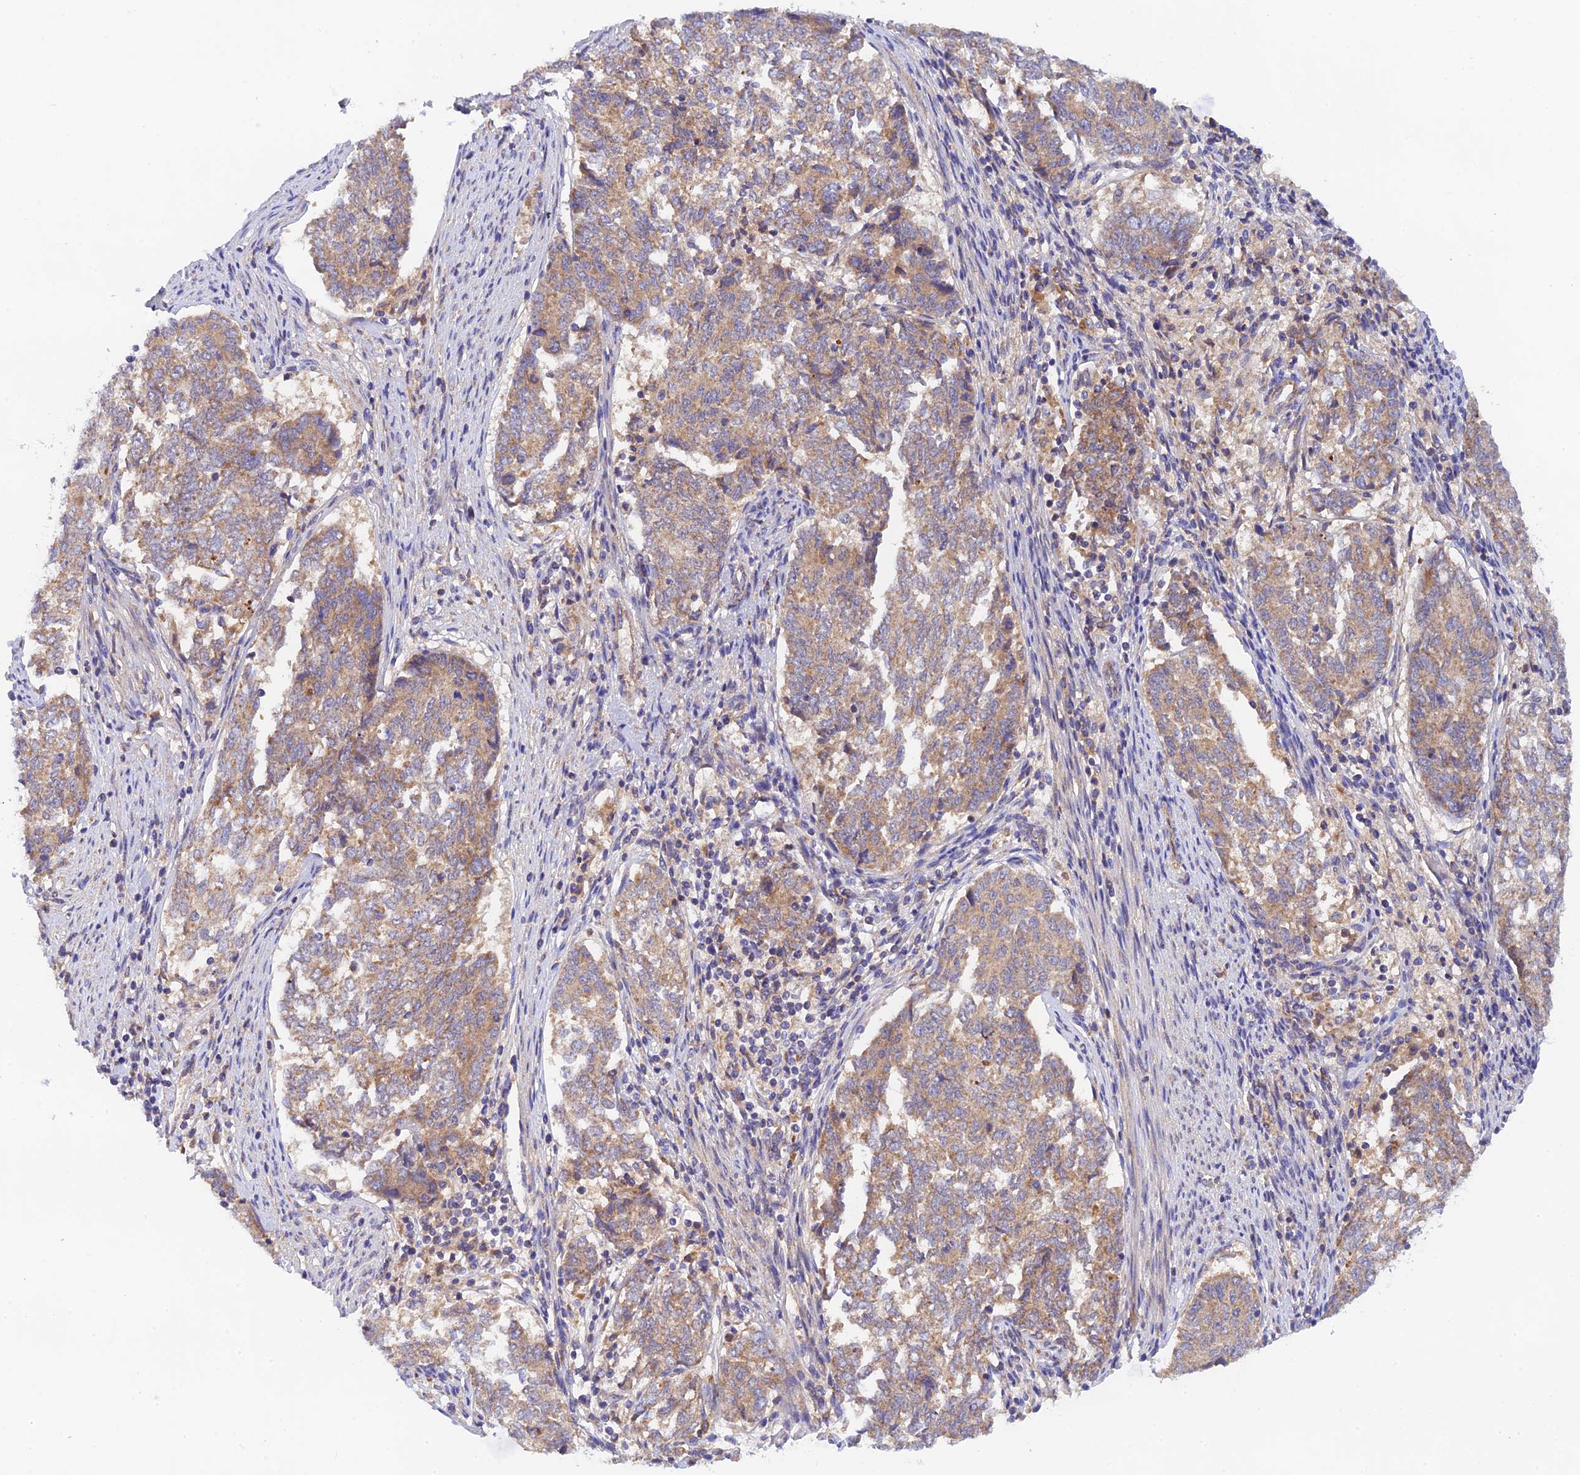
{"staining": {"intensity": "moderate", "quantity": ">75%", "location": "cytoplasmic/membranous"}, "tissue": "endometrial cancer", "cell_type": "Tumor cells", "image_type": "cancer", "snomed": [{"axis": "morphology", "description": "Adenocarcinoma, NOS"}, {"axis": "topography", "description": "Endometrium"}], "caption": "Tumor cells reveal moderate cytoplasmic/membranous staining in approximately >75% of cells in endometrial cancer (adenocarcinoma).", "gene": "RANBP6", "patient": {"sex": "female", "age": 80}}